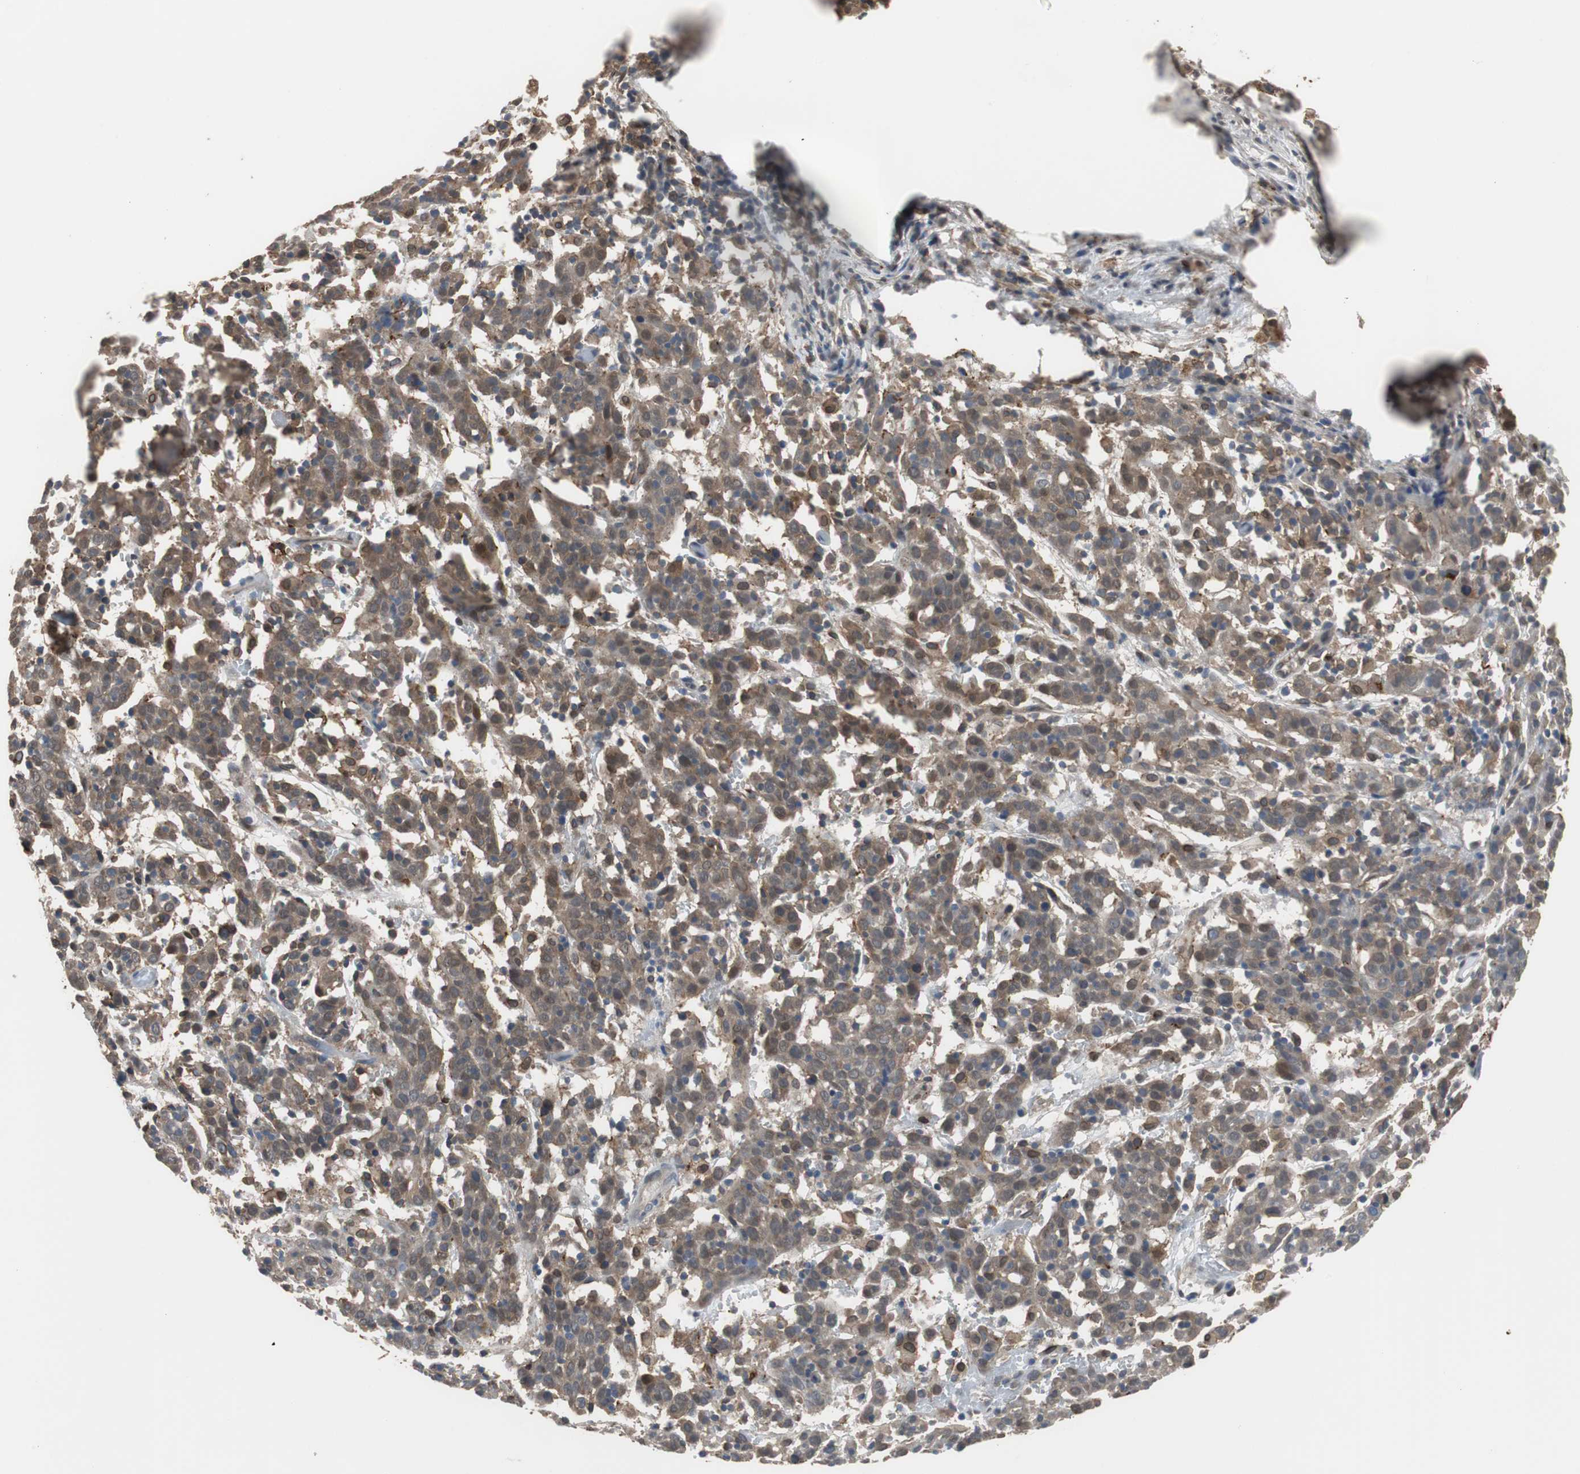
{"staining": {"intensity": "weak", "quantity": "25%-75%", "location": "cytoplasmic/membranous,nuclear"}, "tissue": "cervical cancer", "cell_type": "Tumor cells", "image_type": "cancer", "snomed": [{"axis": "morphology", "description": "Normal tissue, NOS"}, {"axis": "morphology", "description": "Squamous cell carcinoma, NOS"}, {"axis": "topography", "description": "Cervix"}], "caption": "Immunohistochemistry (IHC) photomicrograph of neoplastic tissue: human cervical cancer stained using immunohistochemistry (IHC) demonstrates low levels of weak protein expression localized specifically in the cytoplasmic/membranous and nuclear of tumor cells, appearing as a cytoplasmic/membranous and nuclear brown color.", "gene": "ANXA4", "patient": {"sex": "female", "age": 67}}